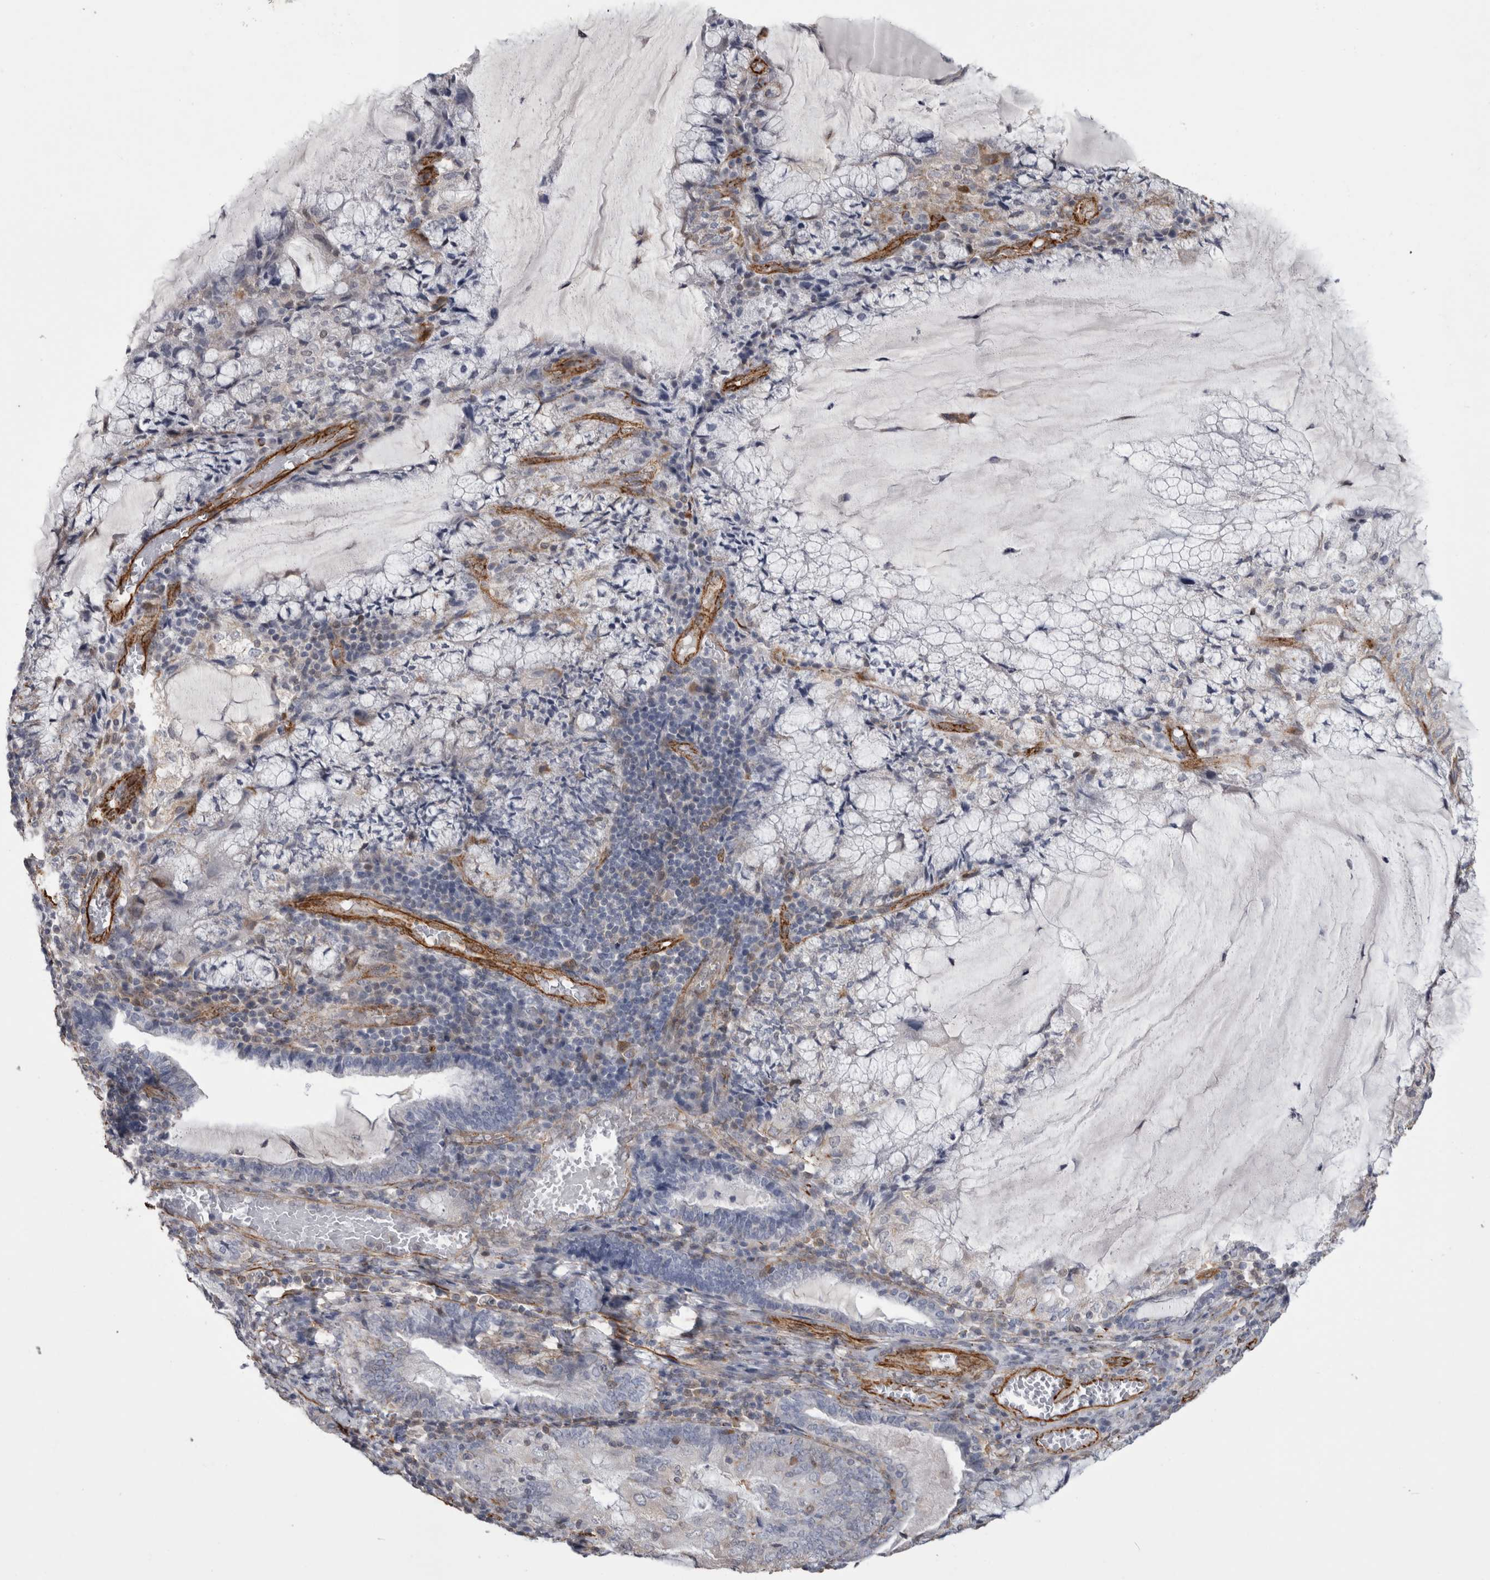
{"staining": {"intensity": "negative", "quantity": "none", "location": "none"}, "tissue": "endometrial cancer", "cell_type": "Tumor cells", "image_type": "cancer", "snomed": [{"axis": "morphology", "description": "Adenocarcinoma, NOS"}, {"axis": "topography", "description": "Endometrium"}], "caption": "This micrograph is of endometrial cancer (adenocarcinoma) stained with IHC to label a protein in brown with the nuclei are counter-stained blue. There is no staining in tumor cells.", "gene": "ACOT7", "patient": {"sex": "female", "age": 81}}